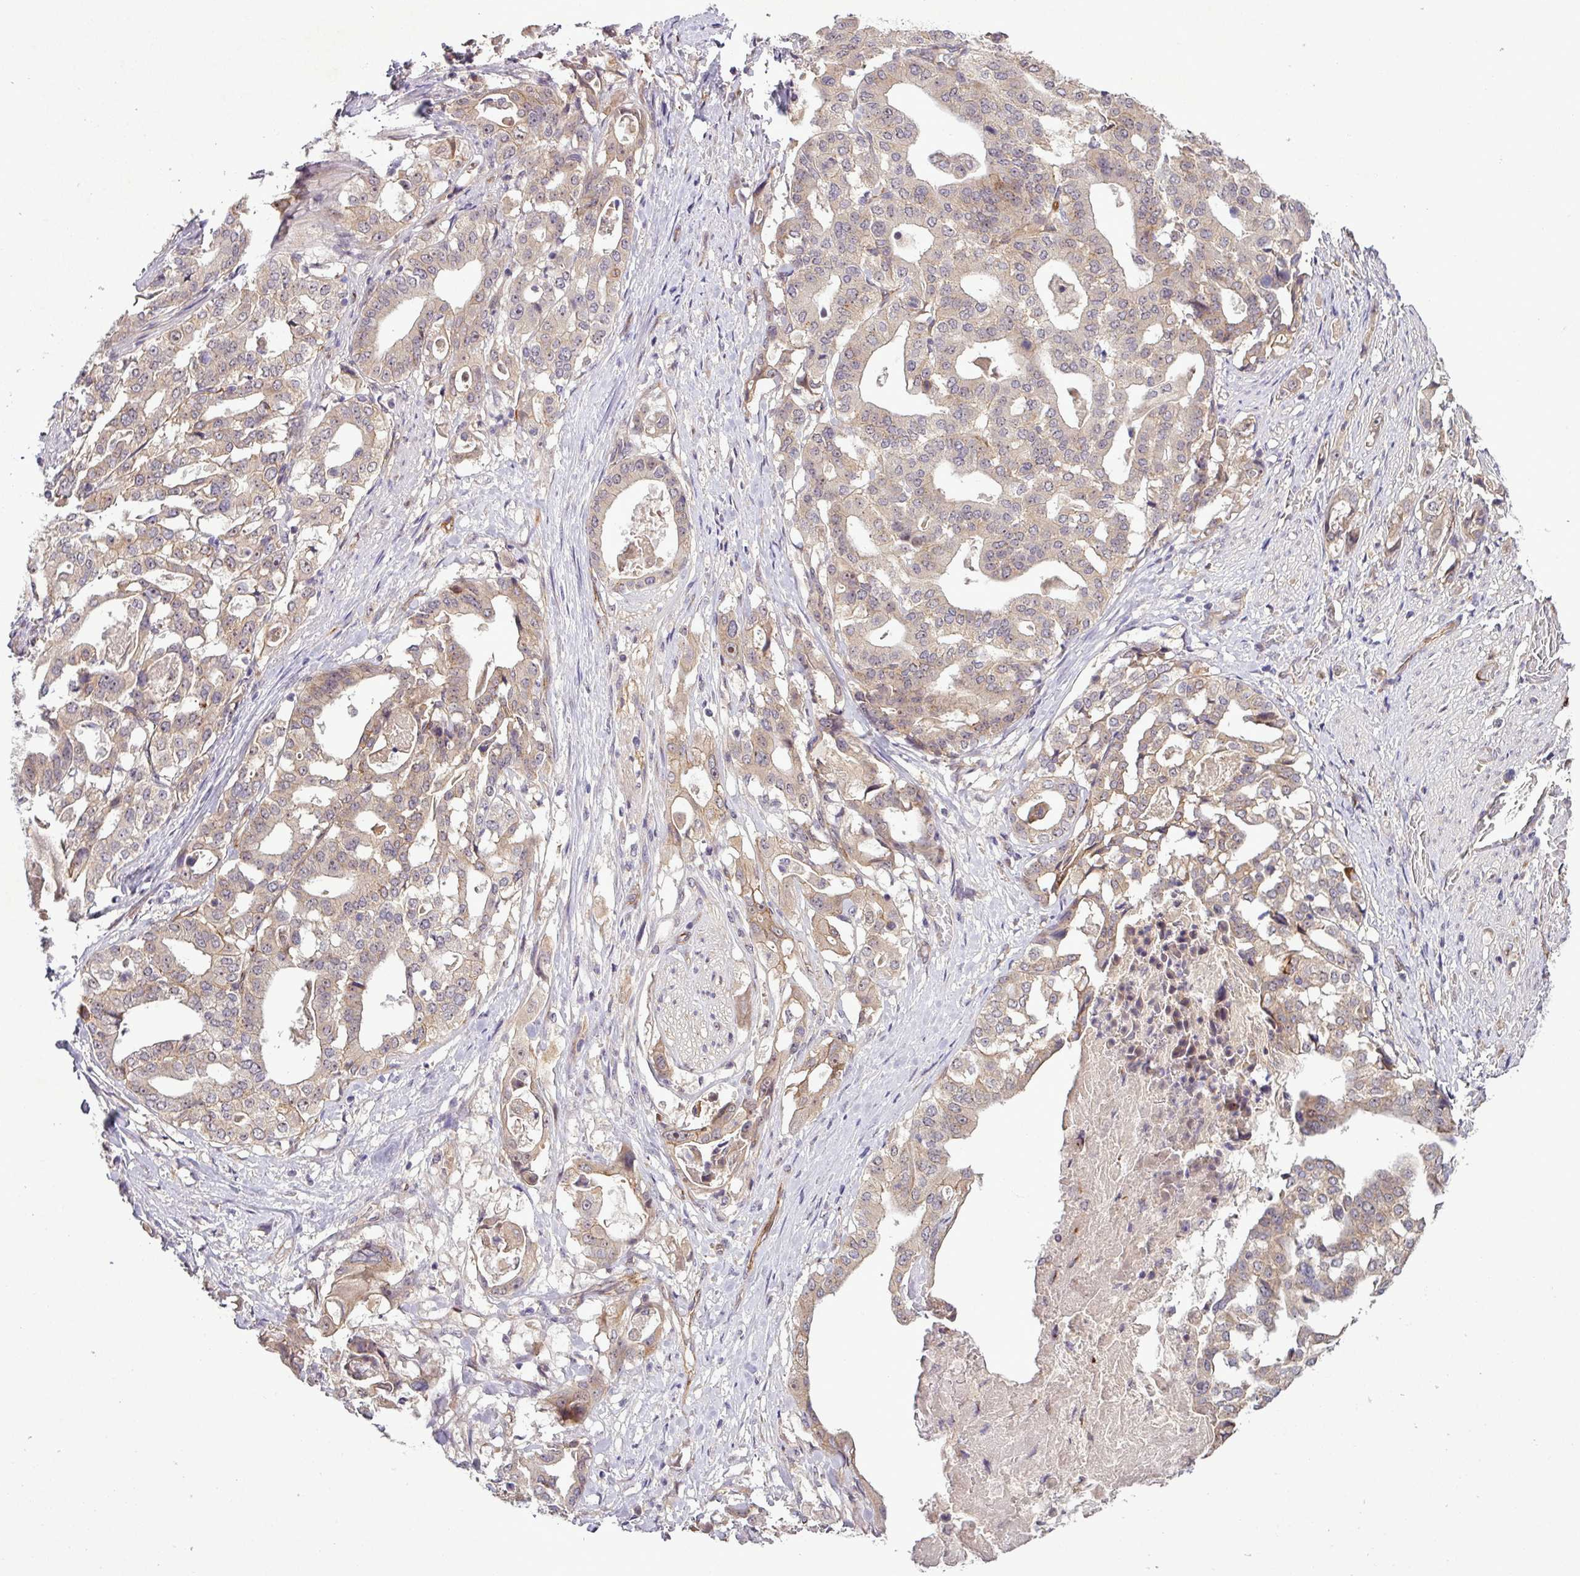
{"staining": {"intensity": "weak", "quantity": "<25%", "location": "cytoplasmic/membranous"}, "tissue": "stomach cancer", "cell_type": "Tumor cells", "image_type": "cancer", "snomed": [{"axis": "morphology", "description": "Adenocarcinoma, NOS"}, {"axis": "topography", "description": "Stomach"}], "caption": "Human adenocarcinoma (stomach) stained for a protein using immunohistochemistry reveals no positivity in tumor cells.", "gene": "PCDH1", "patient": {"sex": "male", "age": 48}}